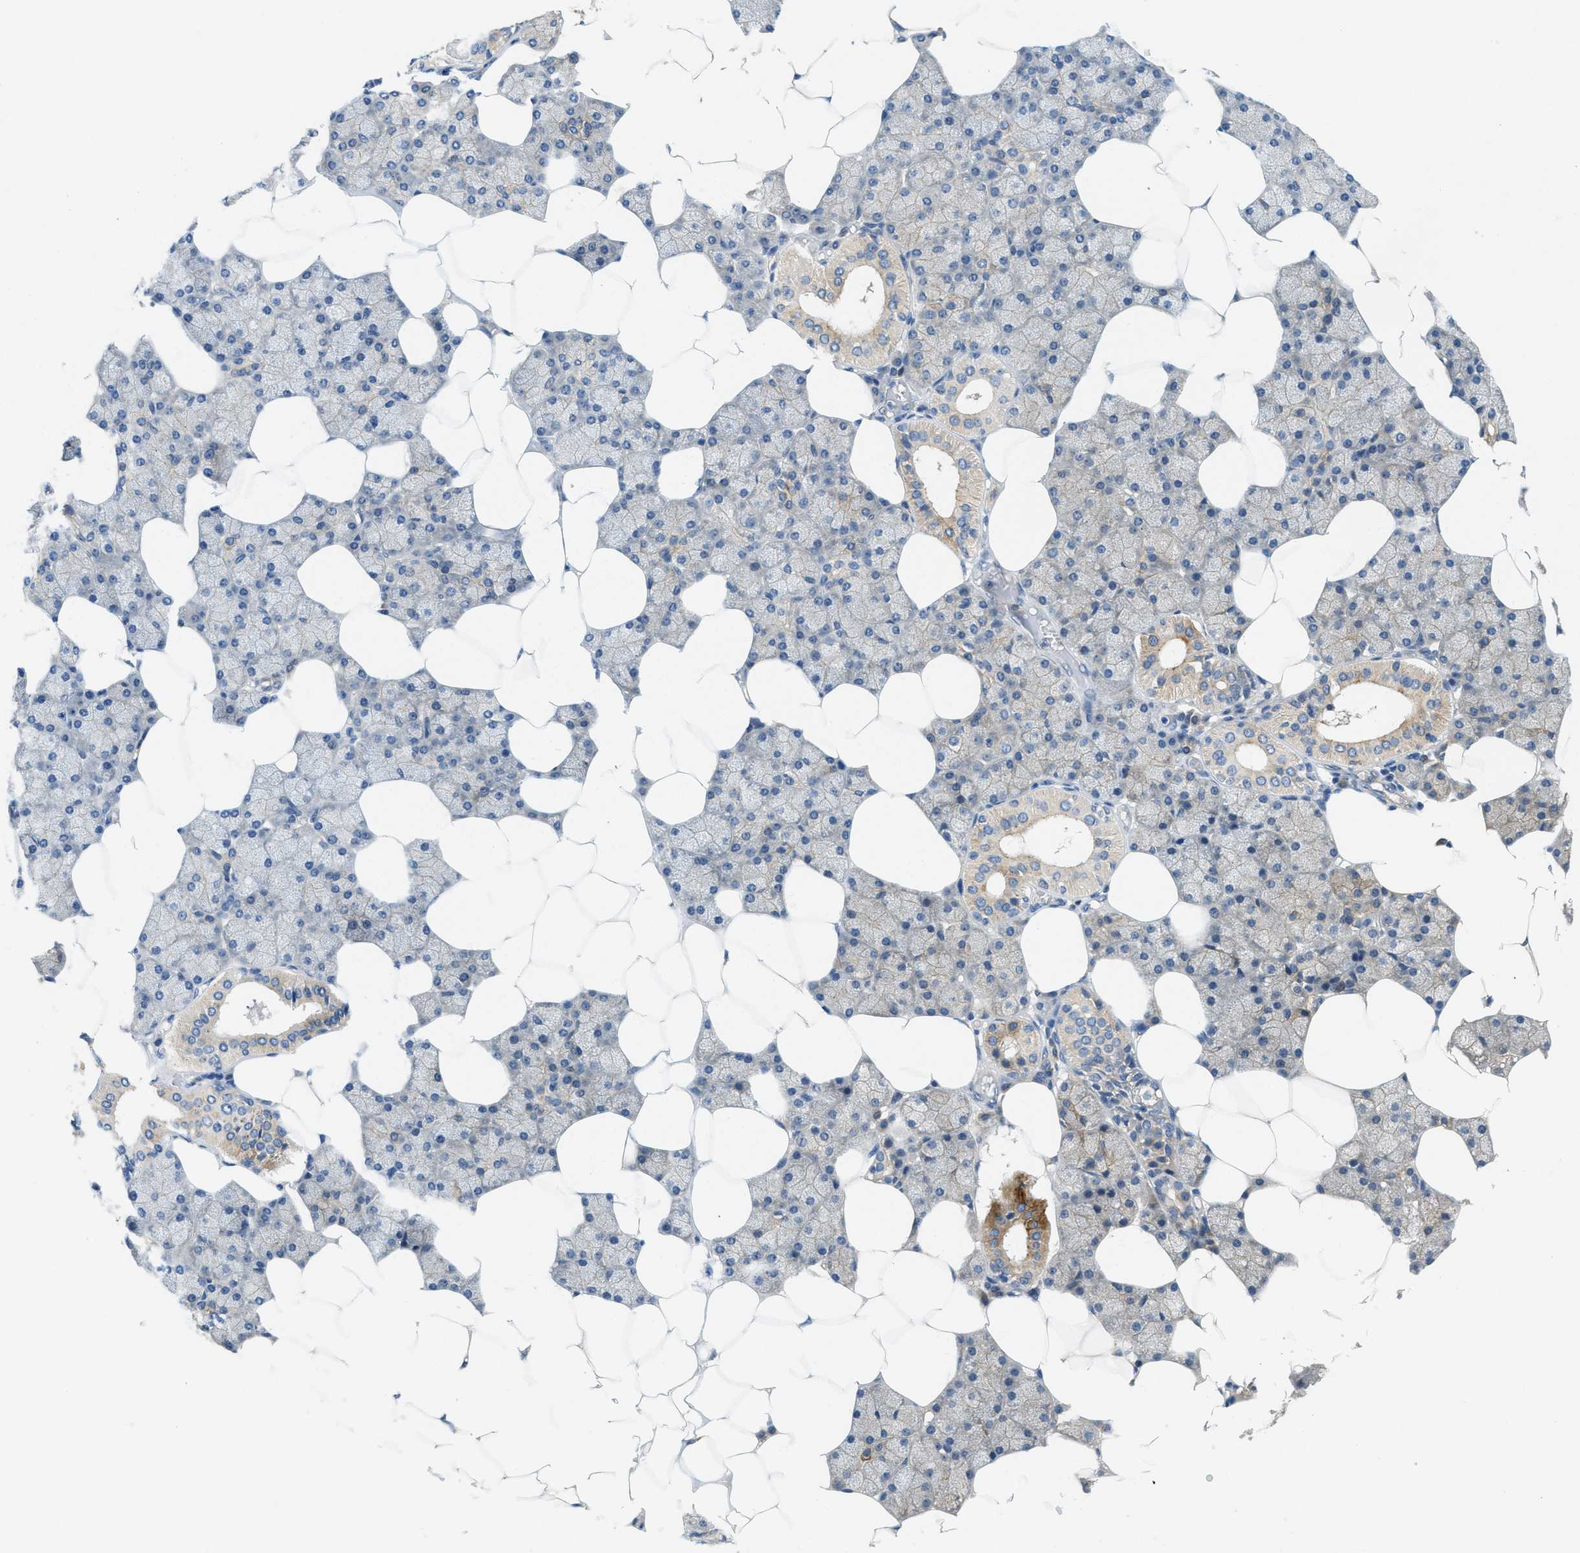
{"staining": {"intensity": "moderate", "quantity": "25%-75%", "location": "cytoplasmic/membranous"}, "tissue": "salivary gland", "cell_type": "Glandular cells", "image_type": "normal", "snomed": [{"axis": "morphology", "description": "Normal tissue, NOS"}, {"axis": "topography", "description": "Salivary gland"}], "caption": "Protein positivity by immunohistochemistry displays moderate cytoplasmic/membranous positivity in about 25%-75% of glandular cells in unremarkable salivary gland.", "gene": "RIPK2", "patient": {"sex": "male", "age": 62}}